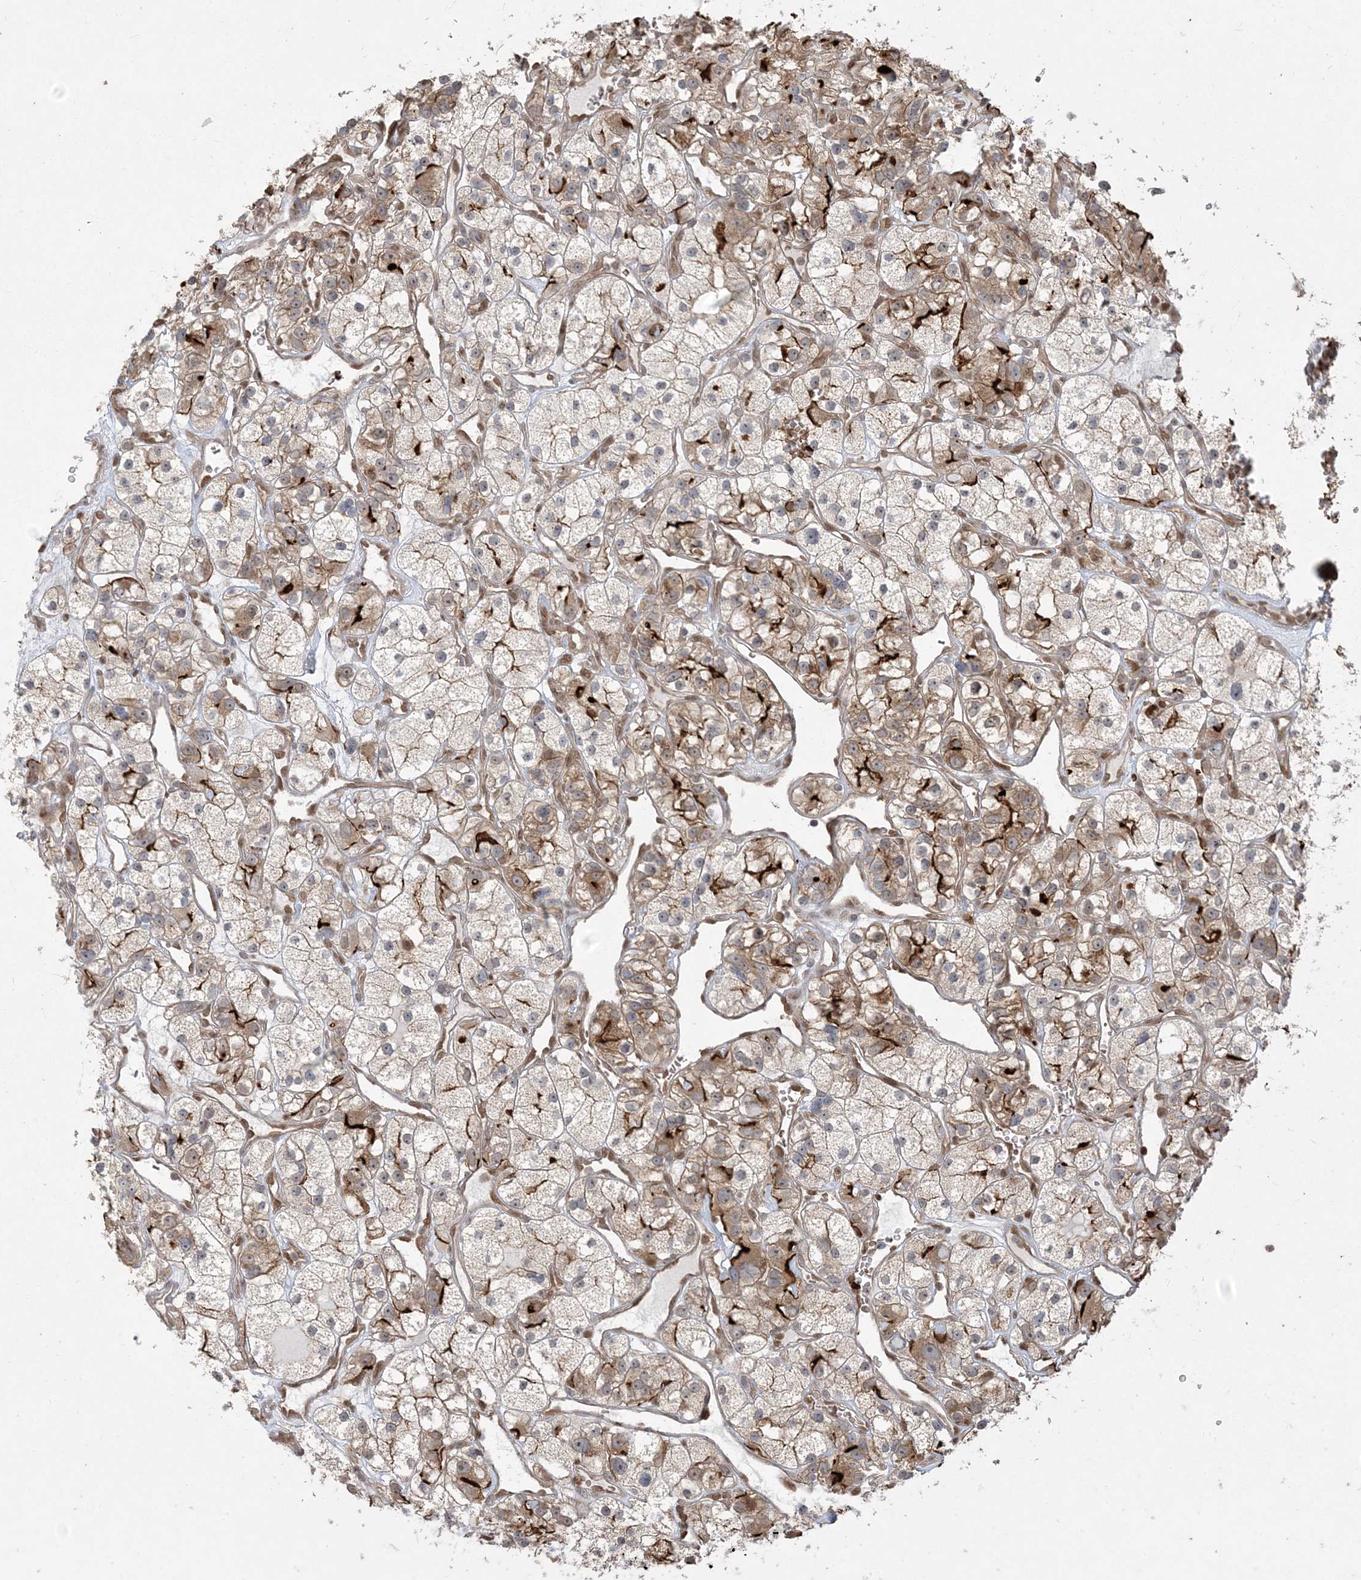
{"staining": {"intensity": "strong", "quantity": "25%-75%", "location": "cytoplasmic/membranous"}, "tissue": "renal cancer", "cell_type": "Tumor cells", "image_type": "cancer", "snomed": [{"axis": "morphology", "description": "Adenocarcinoma, NOS"}, {"axis": "topography", "description": "Kidney"}], "caption": "There is high levels of strong cytoplasmic/membranous staining in tumor cells of renal cancer, as demonstrated by immunohistochemical staining (brown color).", "gene": "ABCF3", "patient": {"sex": "female", "age": 57}}